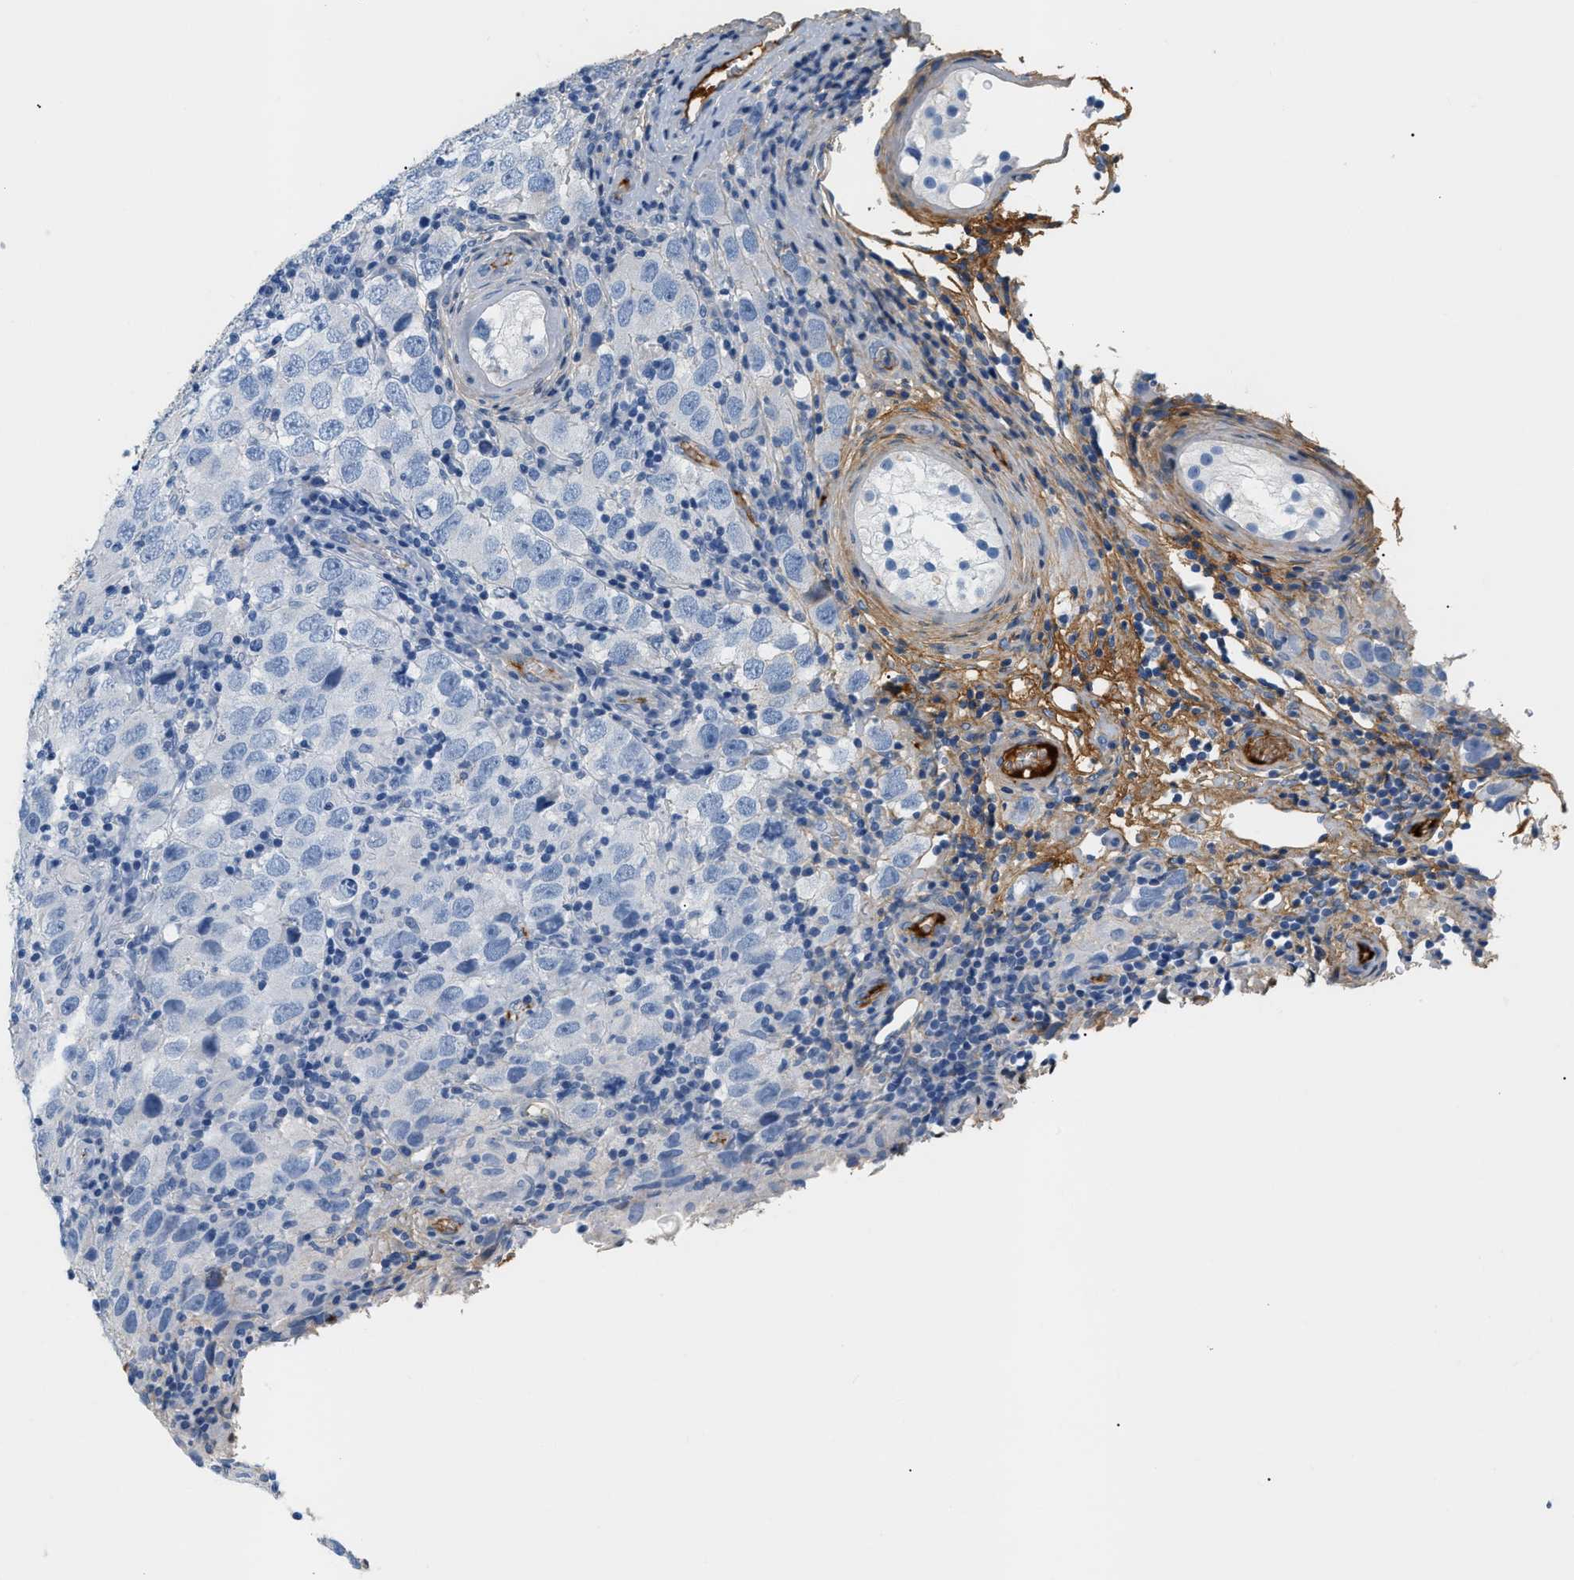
{"staining": {"intensity": "negative", "quantity": "none", "location": "none"}, "tissue": "testis cancer", "cell_type": "Tumor cells", "image_type": "cancer", "snomed": [{"axis": "morphology", "description": "Carcinoma, Embryonal, NOS"}, {"axis": "topography", "description": "Testis"}], "caption": "An image of testis cancer stained for a protein demonstrates no brown staining in tumor cells.", "gene": "CFH", "patient": {"sex": "male", "age": 21}}